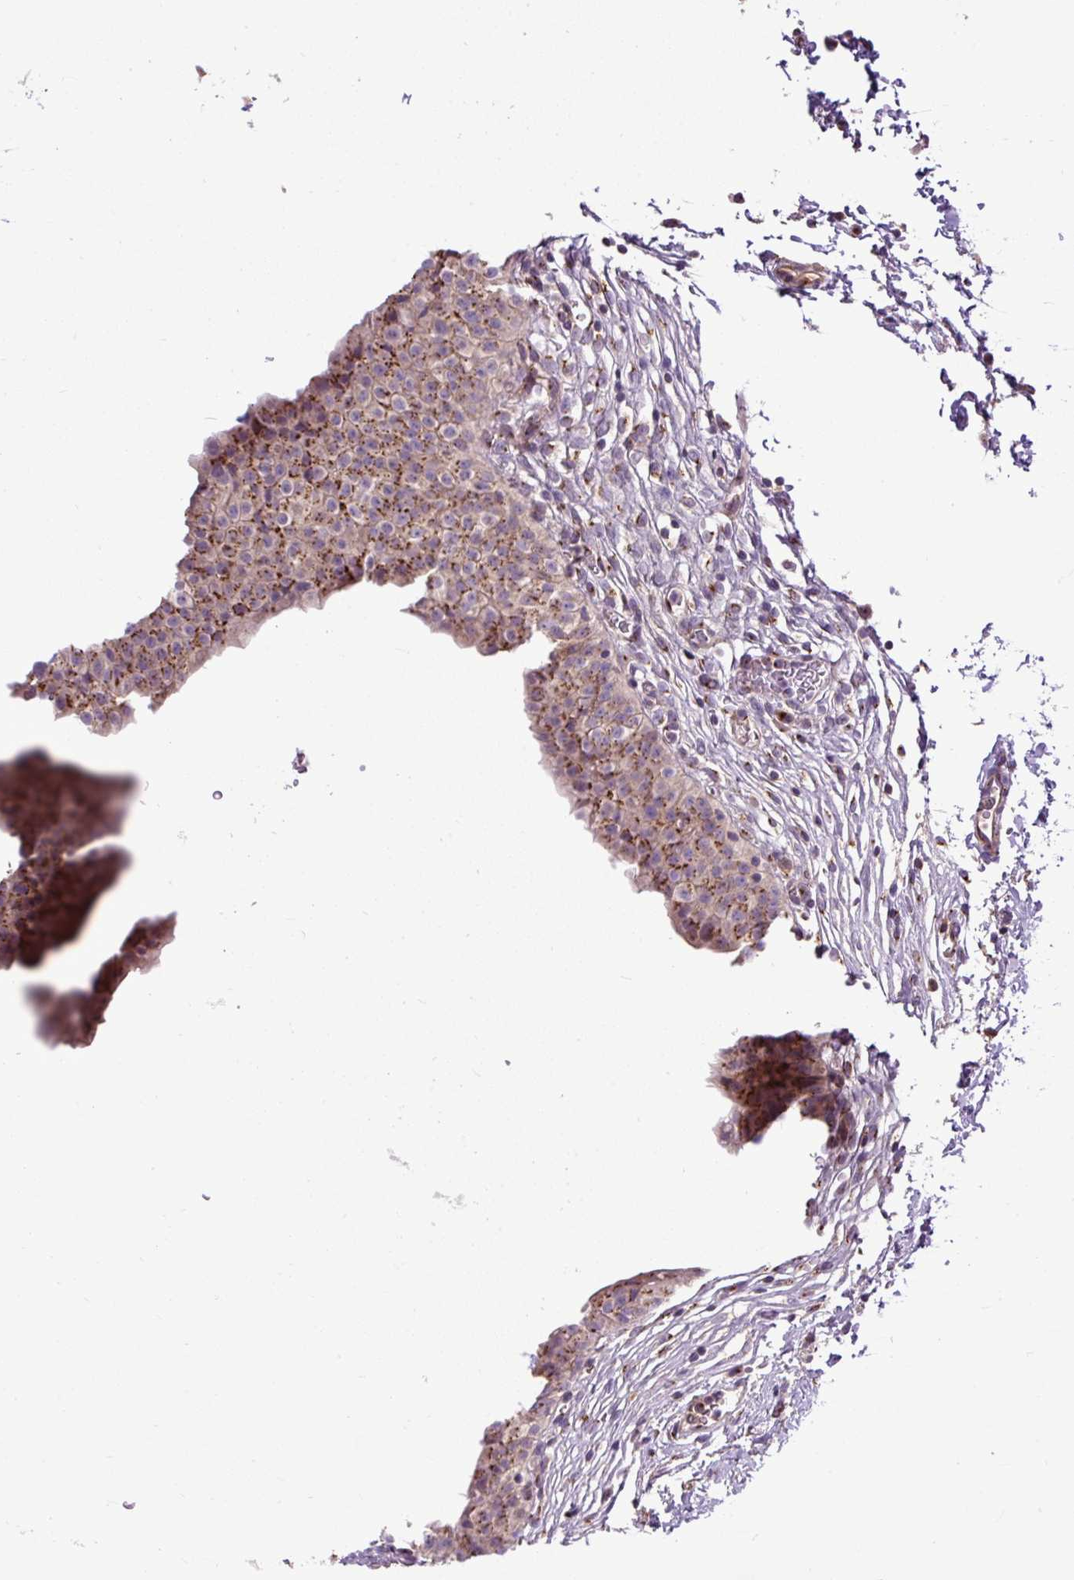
{"staining": {"intensity": "strong", "quantity": "25%-75%", "location": "cytoplasmic/membranous"}, "tissue": "urinary bladder", "cell_type": "Urothelial cells", "image_type": "normal", "snomed": [{"axis": "morphology", "description": "Normal tissue, NOS"}, {"axis": "topography", "description": "Urinary bladder"}, {"axis": "topography", "description": "Peripheral nerve tissue"}], "caption": "This histopathology image exhibits unremarkable urinary bladder stained with IHC to label a protein in brown. The cytoplasmic/membranous of urothelial cells show strong positivity for the protein. Nuclei are counter-stained blue.", "gene": "MSMP", "patient": {"sex": "male", "age": 55}}